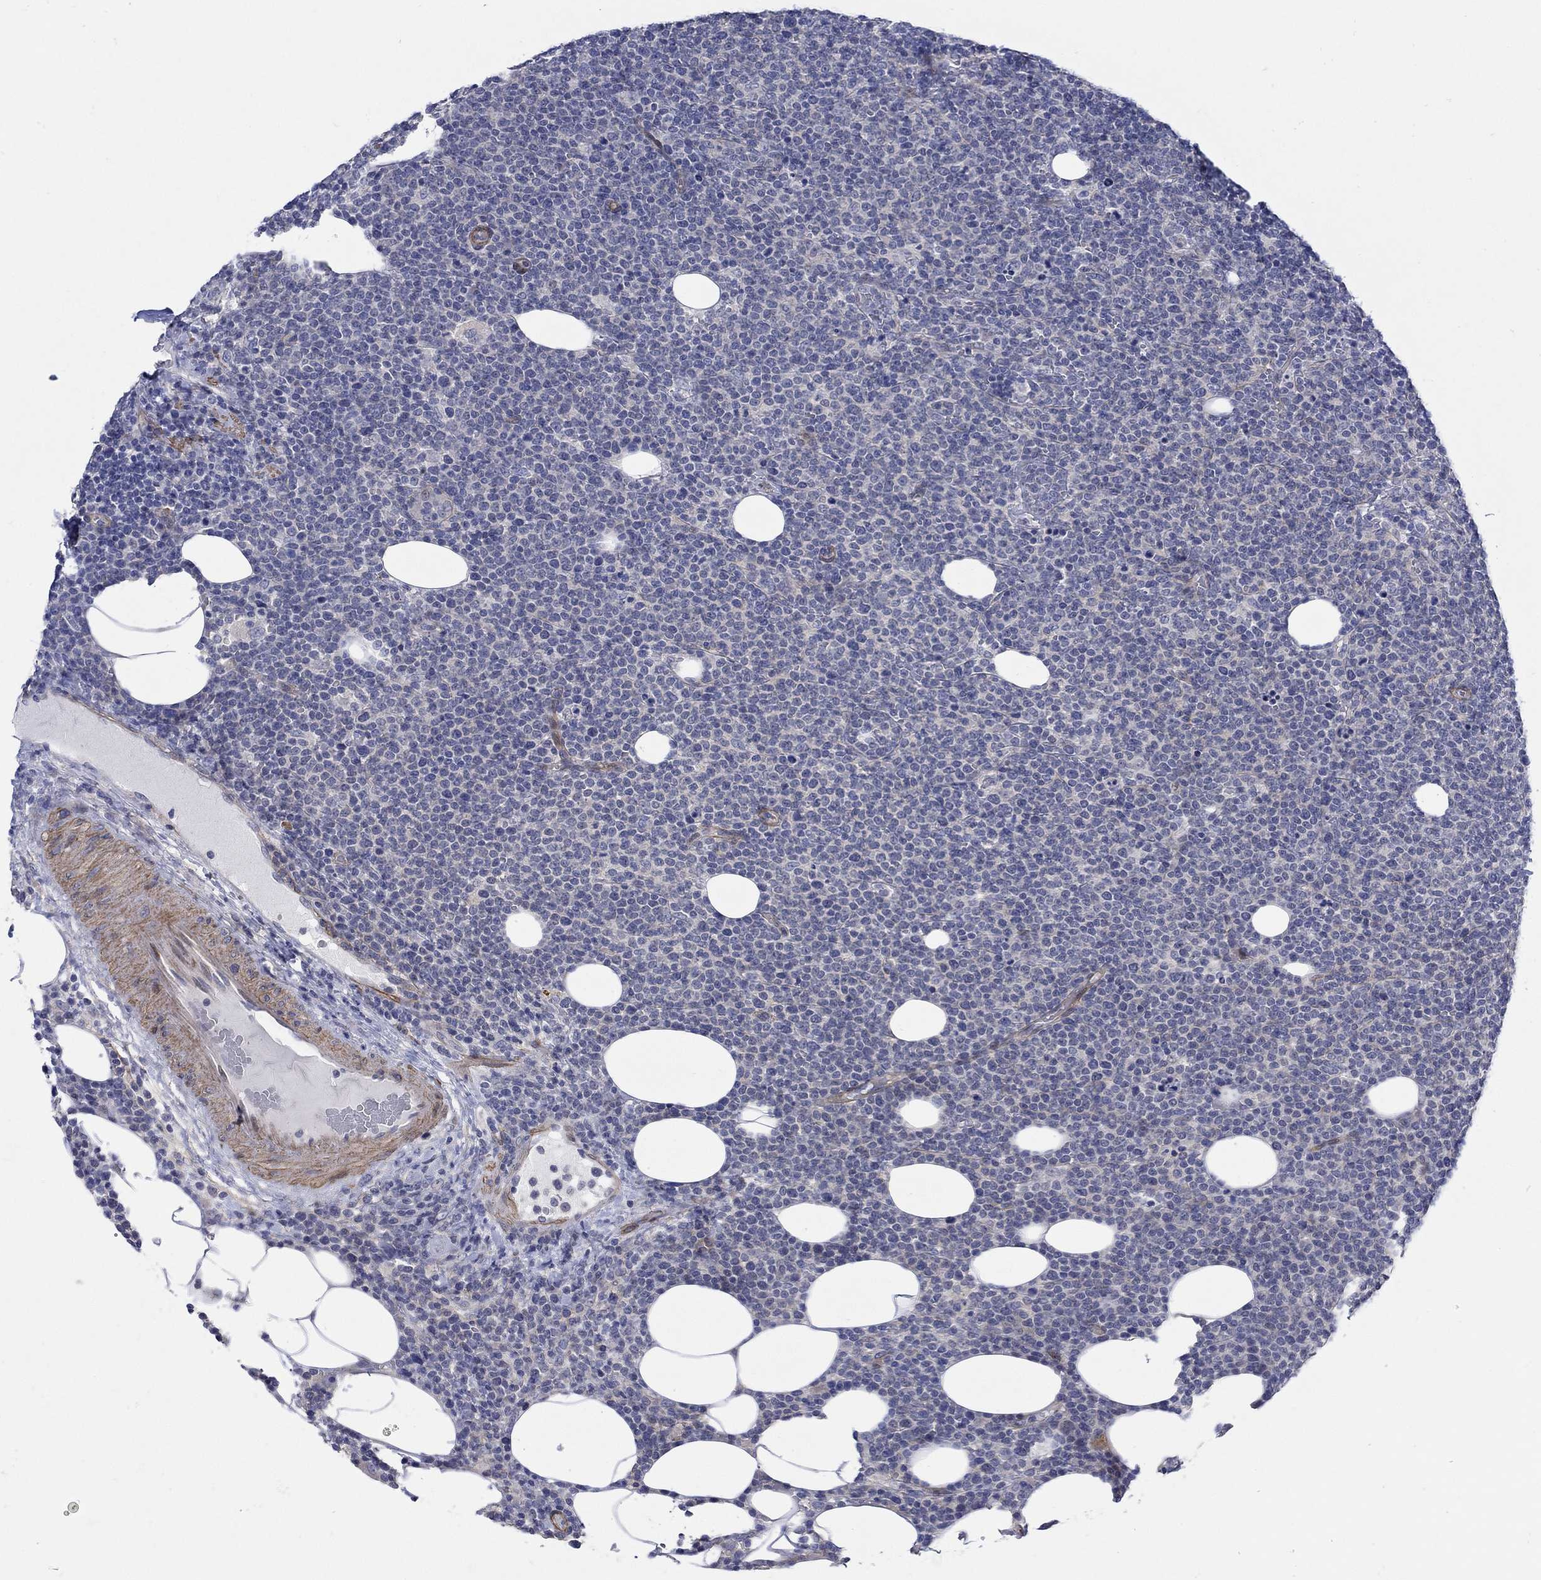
{"staining": {"intensity": "negative", "quantity": "none", "location": "none"}, "tissue": "lymphoma", "cell_type": "Tumor cells", "image_type": "cancer", "snomed": [{"axis": "morphology", "description": "Malignant lymphoma, non-Hodgkin's type, High grade"}, {"axis": "topography", "description": "Lymph node"}], "caption": "Histopathology image shows no significant protein expression in tumor cells of malignant lymphoma, non-Hodgkin's type (high-grade). (DAB IHC with hematoxylin counter stain).", "gene": "SCN7A", "patient": {"sex": "male", "age": 61}}